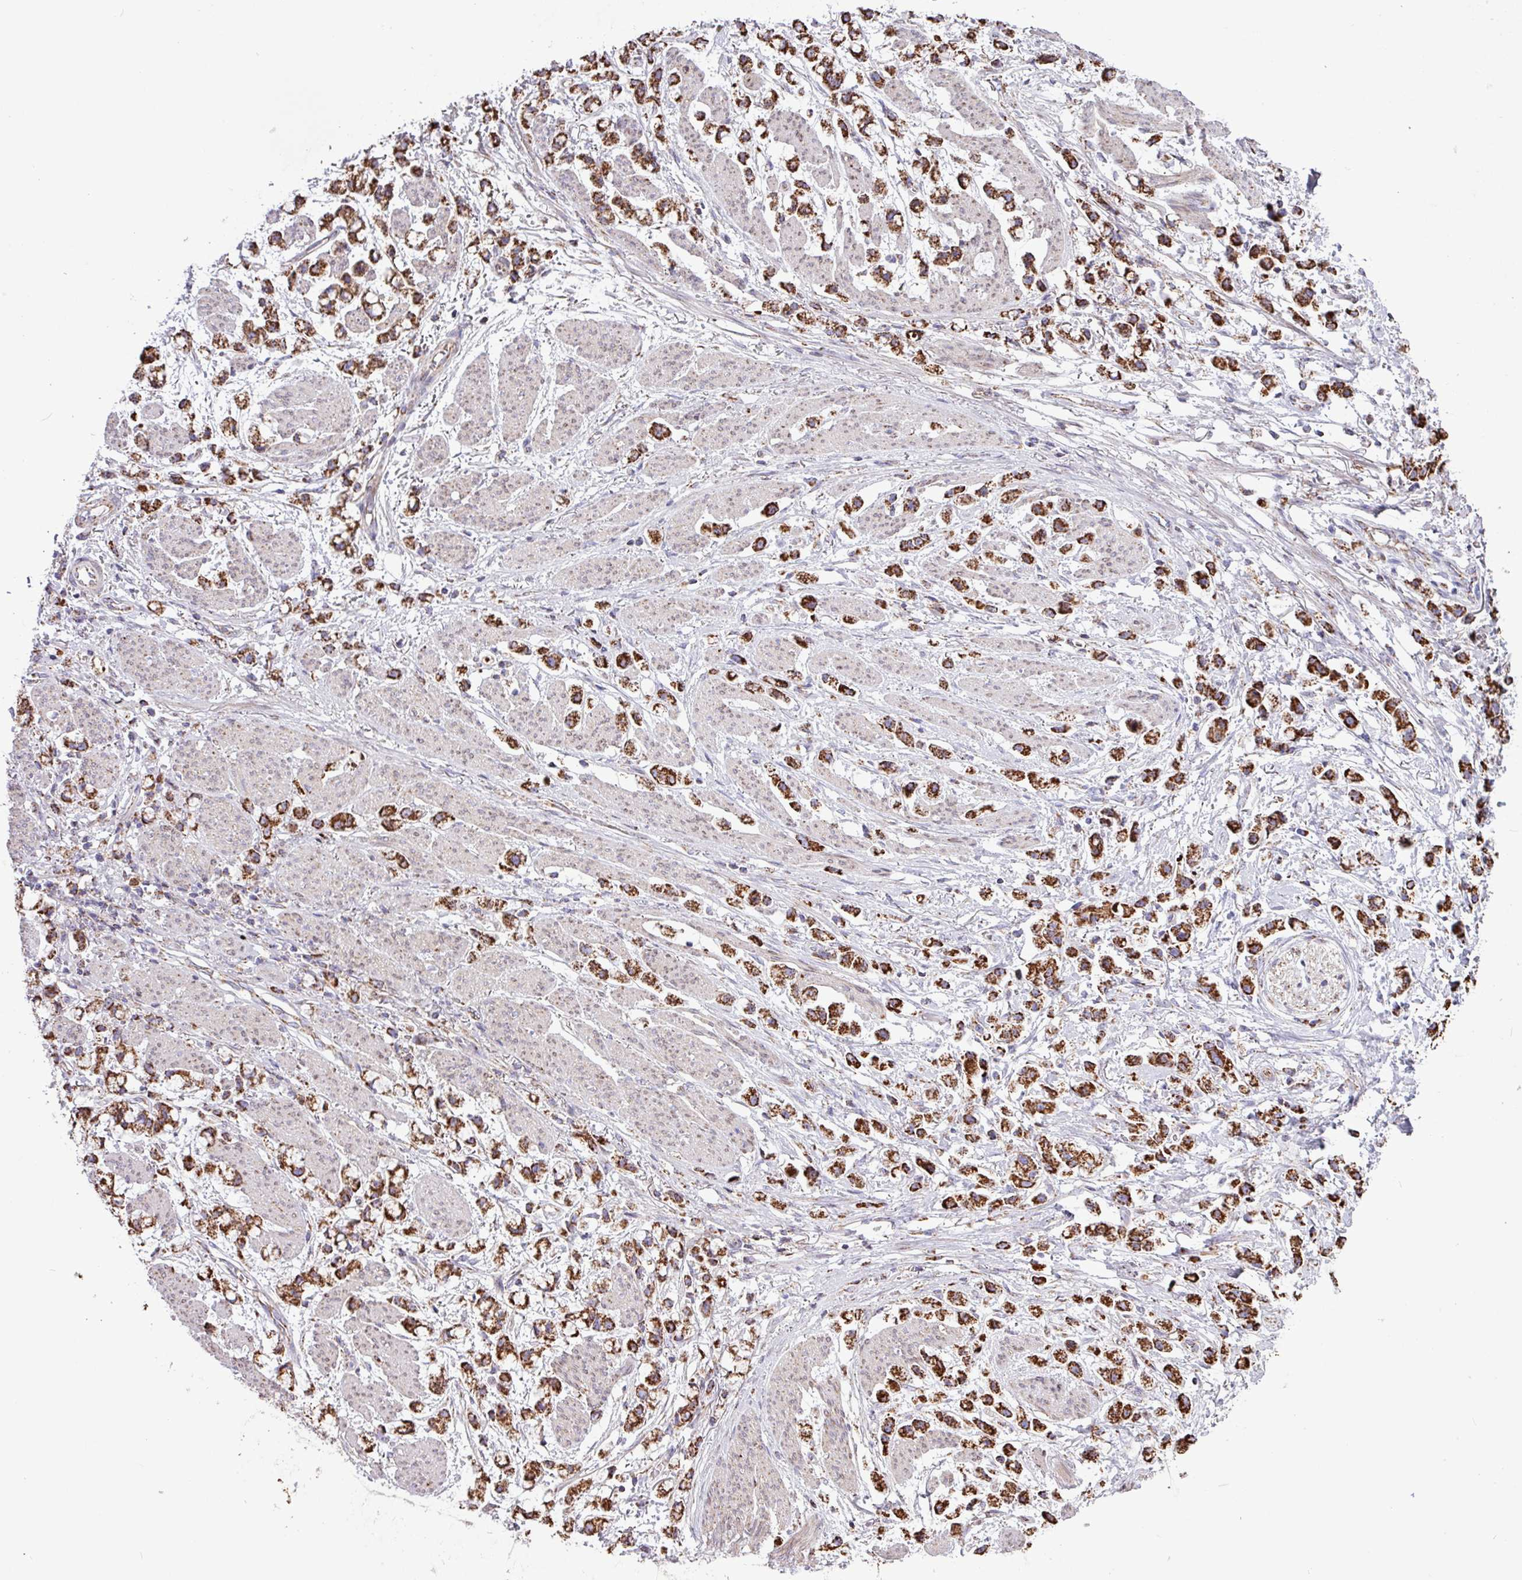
{"staining": {"intensity": "strong", "quantity": ">75%", "location": "cytoplasmic/membranous"}, "tissue": "stomach cancer", "cell_type": "Tumor cells", "image_type": "cancer", "snomed": [{"axis": "morphology", "description": "Adenocarcinoma, NOS"}, {"axis": "topography", "description": "Stomach"}], "caption": "Tumor cells reveal strong cytoplasmic/membranous expression in about >75% of cells in adenocarcinoma (stomach).", "gene": "RTL3", "patient": {"sex": "female", "age": 81}}